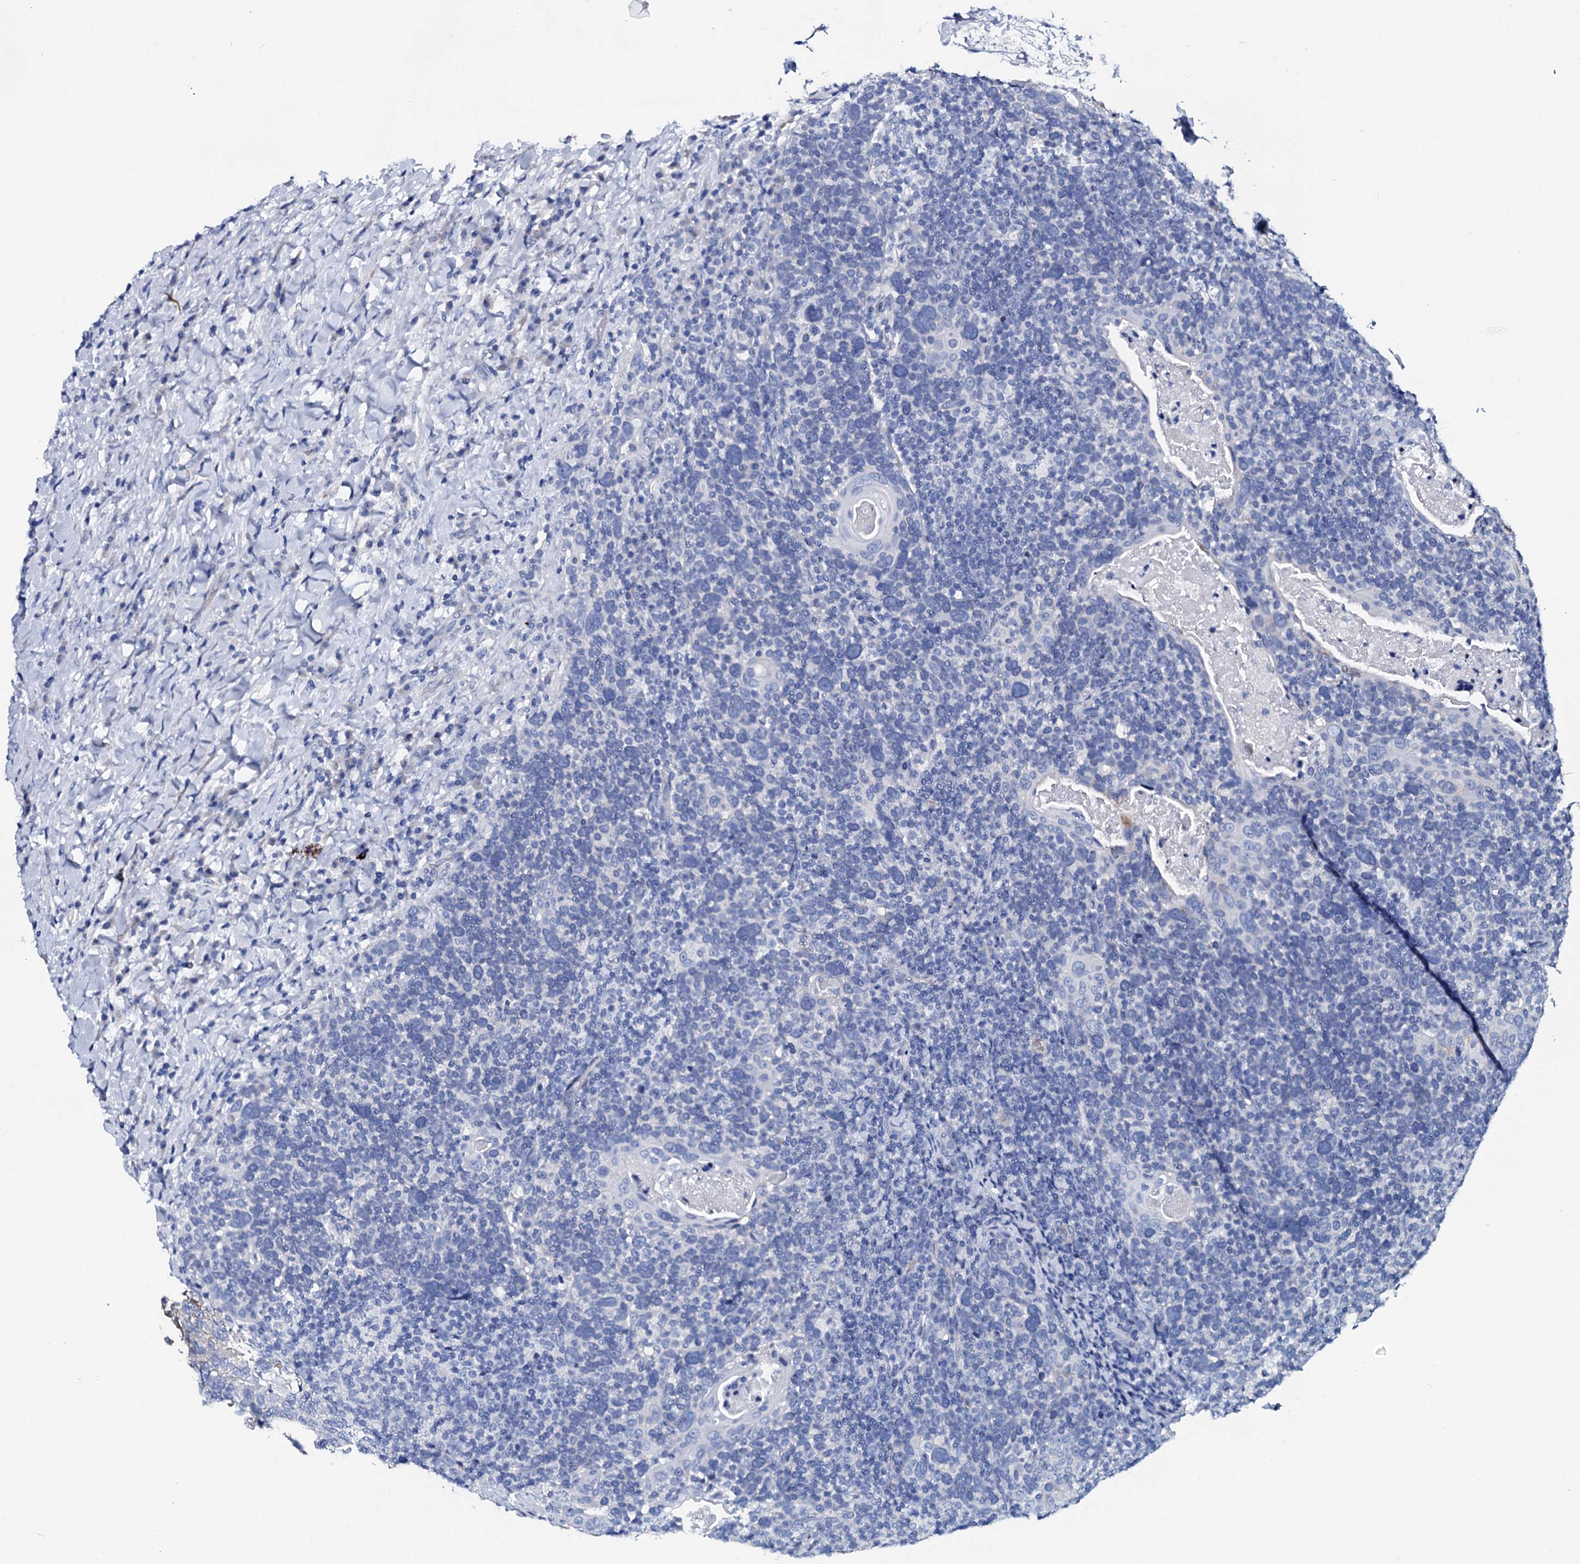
{"staining": {"intensity": "negative", "quantity": "none", "location": "none"}, "tissue": "head and neck cancer", "cell_type": "Tumor cells", "image_type": "cancer", "snomed": [{"axis": "morphology", "description": "Squamous cell carcinoma, NOS"}, {"axis": "morphology", "description": "Squamous cell carcinoma, metastatic, NOS"}, {"axis": "topography", "description": "Lymph node"}, {"axis": "topography", "description": "Head-Neck"}], "caption": "Immunohistochemical staining of metastatic squamous cell carcinoma (head and neck) shows no significant expression in tumor cells.", "gene": "GYS2", "patient": {"sex": "male", "age": 62}}